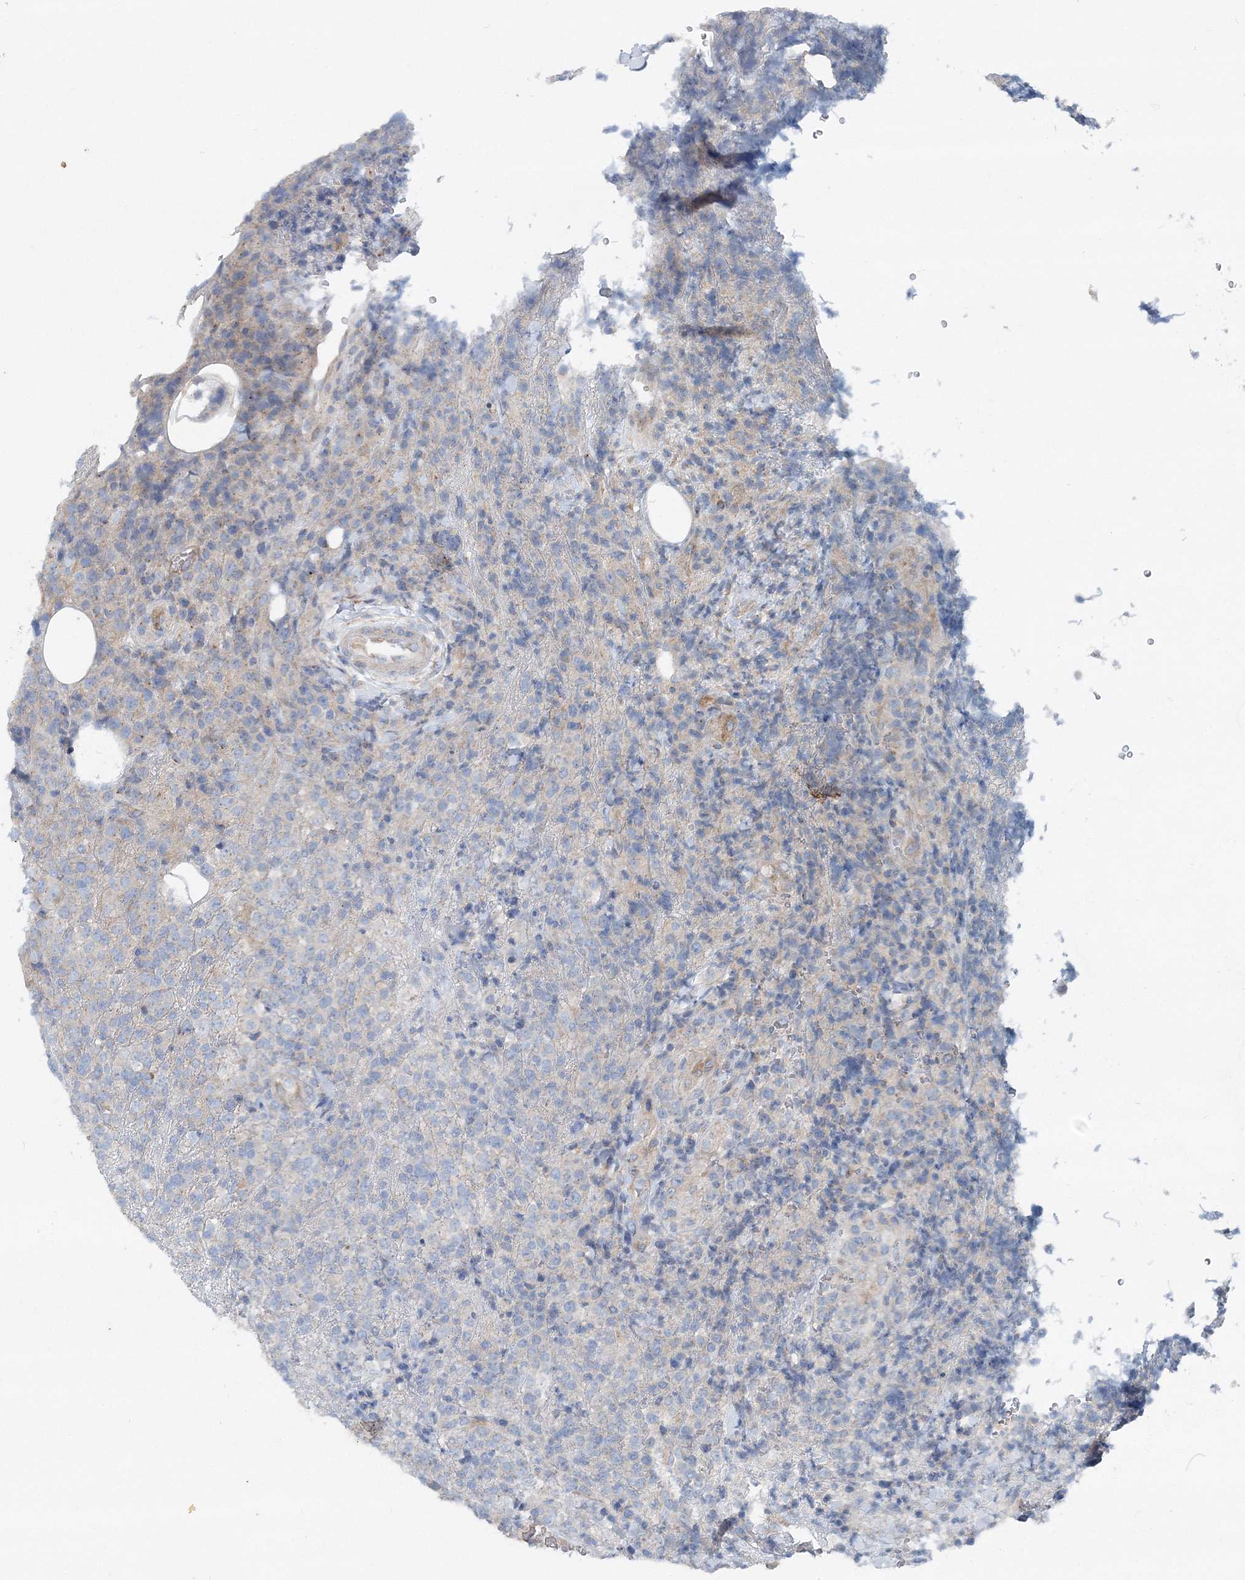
{"staining": {"intensity": "negative", "quantity": "none", "location": "none"}, "tissue": "lymphoma", "cell_type": "Tumor cells", "image_type": "cancer", "snomed": [{"axis": "morphology", "description": "Malignant lymphoma, non-Hodgkin's type, High grade"}, {"axis": "topography", "description": "Lymph node"}], "caption": "Protein analysis of lymphoma shows no significant staining in tumor cells.", "gene": "MPHOSPH9", "patient": {"sex": "male", "age": 13}}